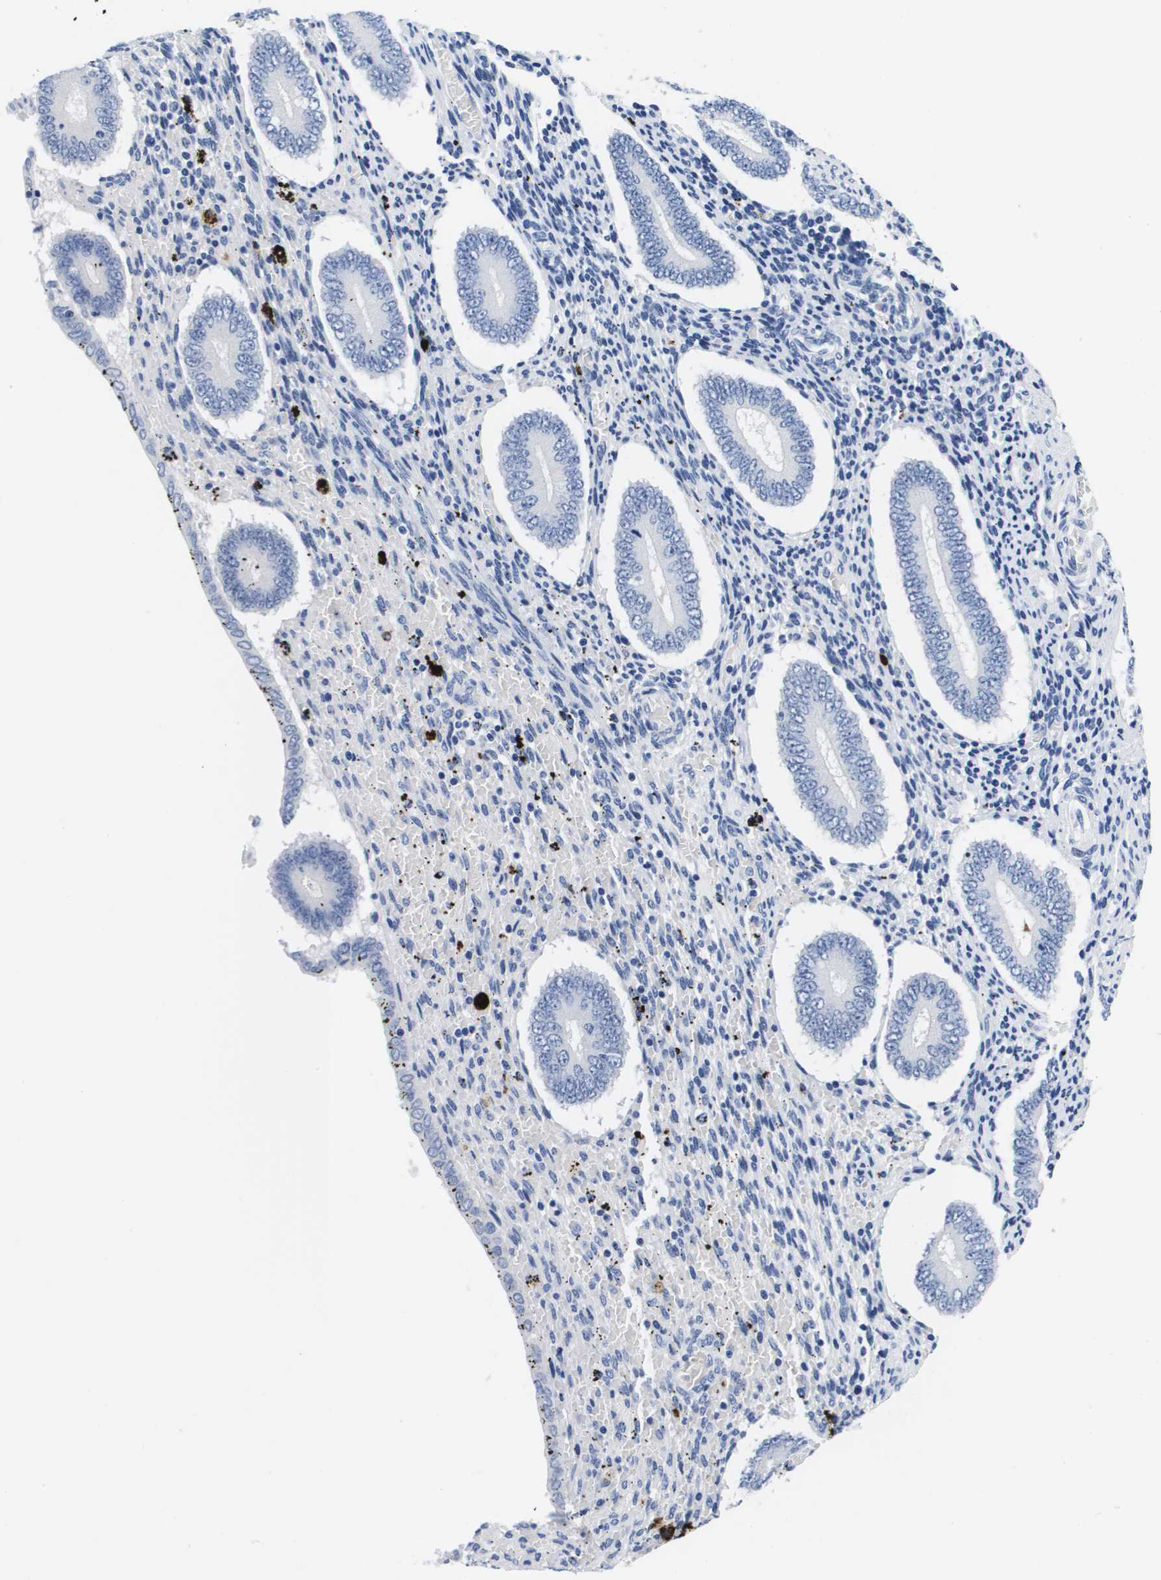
{"staining": {"intensity": "negative", "quantity": "none", "location": "none"}, "tissue": "endometrium", "cell_type": "Cells in endometrial stroma", "image_type": "normal", "snomed": [{"axis": "morphology", "description": "Normal tissue, NOS"}, {"axis": "topography", "description": "Endometrium"}], "caption": "Immunohistochemistry (IHC) micrograph of benign endometrium: human endometrium stained with DAB demonstrates no significant protein expression in cells in endometrial stroma.", "gene": "HMOX1", "patient": {"sex": "female", "age": 42}}